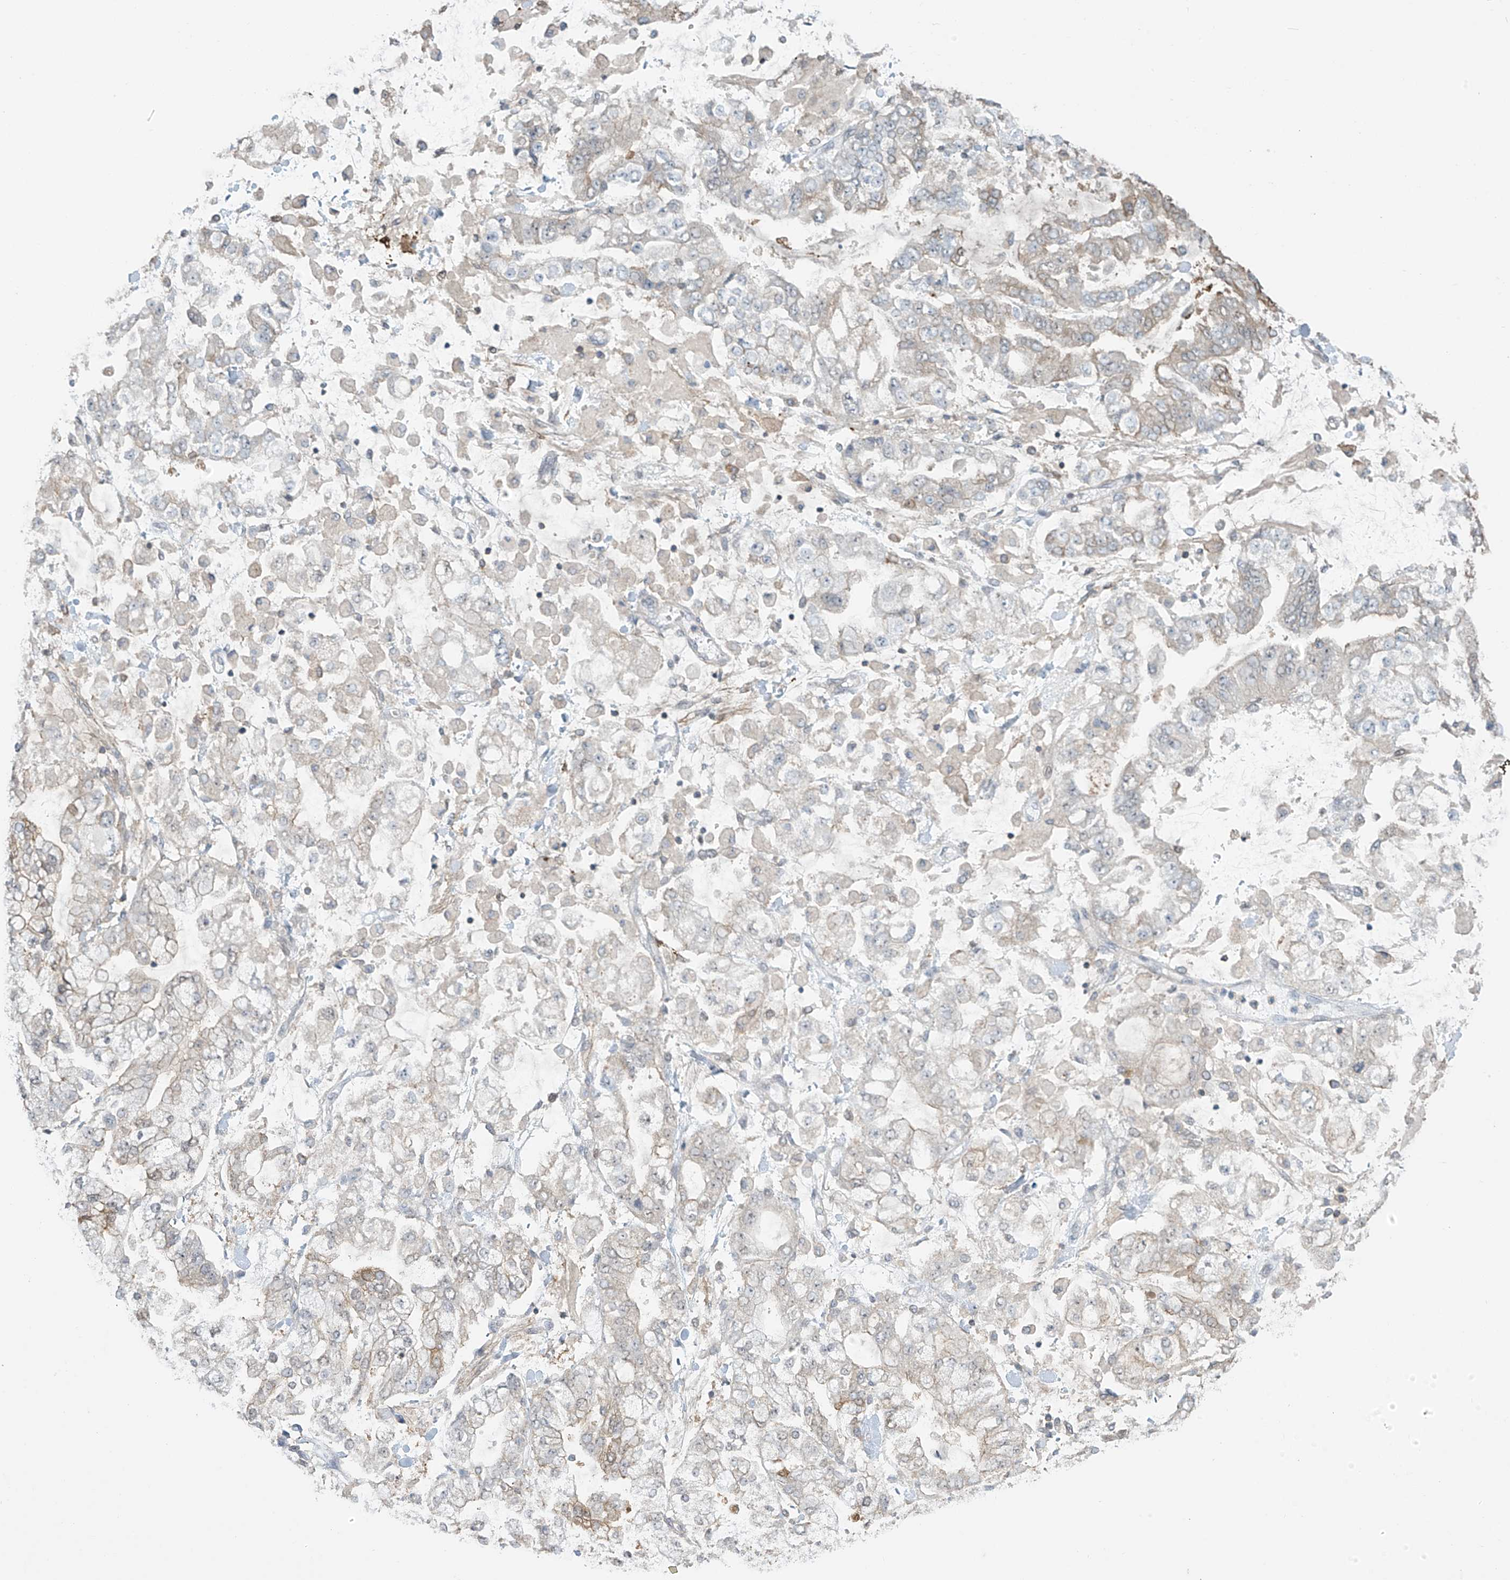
{"staining": {"intensity": "weak", "quantity": "<25%", "location": "cytoplasmic/membranous"}, "tissue": "stomach cancer", "cell_type": "Tumor cells", "image_type": "cancer", "snomed": [{"axis": "morphology", "description": "Normal tissue, NOS"}, {"axis": "morphology", "description": "Adenocarcinoma, NOS"}, {"axis": "topography", "description": "Stomach, upper"}, {"axis": "topography", "description": "Stomach"}], "caption": "Micrograph shows no protein positivity in tumor cells of stomach cancer (adenocarcinoma) tissue.", "gene": "TAGAP", "patient": {"sex": "male", "age": 76}}